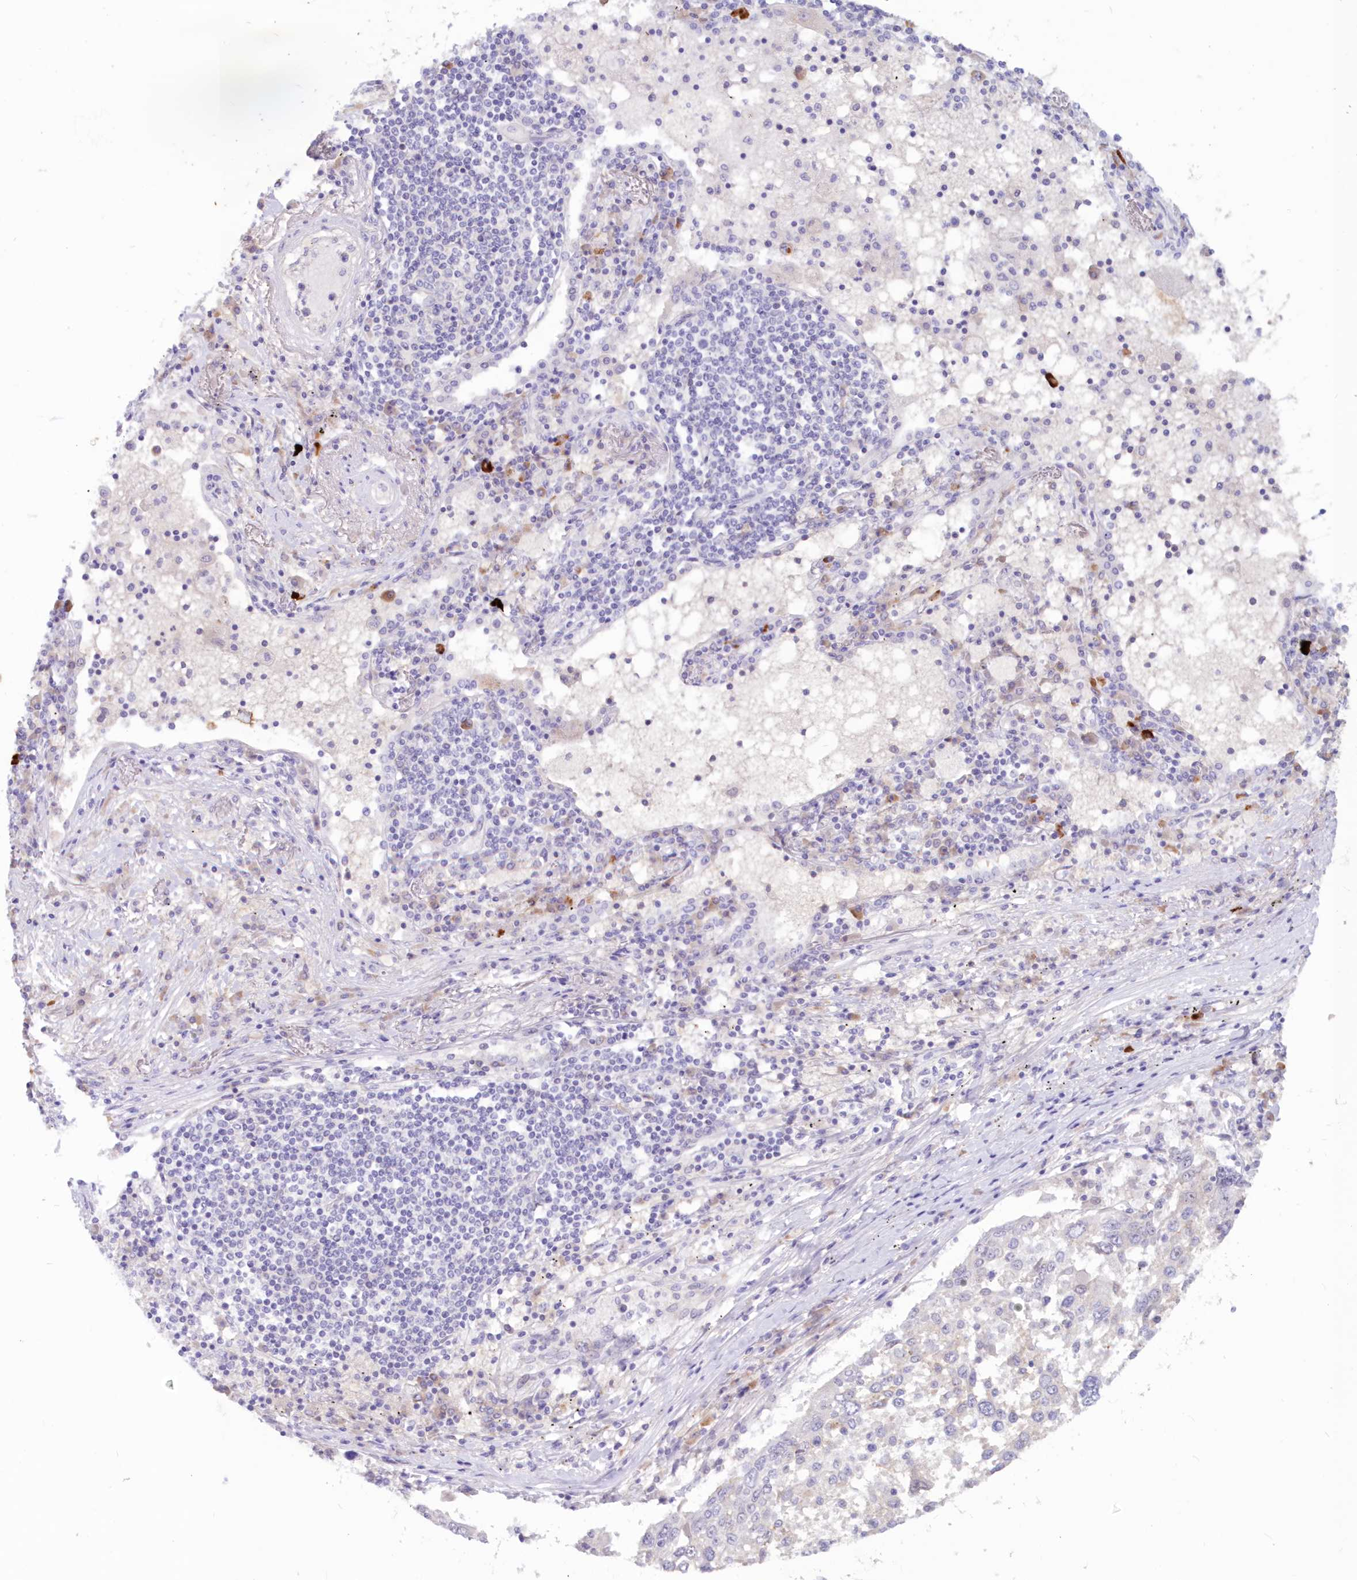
{"staining": {"intensity": "negative", "quantity": "none", "location": "none"}, "tissue": "lung cancer", "cell_type": "Tumor cells", "image_type": "cancer", "snomed": [{"axis": "morphology", "description": "Squamous cell carcinoma, NOS"}, {"axis": "topography", "description": "Lung"}], "caption": "Human lung cancer (squamous cell carcinoma) stained for a protein using IHC demonstrates no staining in tumor cells.", "gene": "SNED1", "patient": {"sex": "male", "age": 65}}